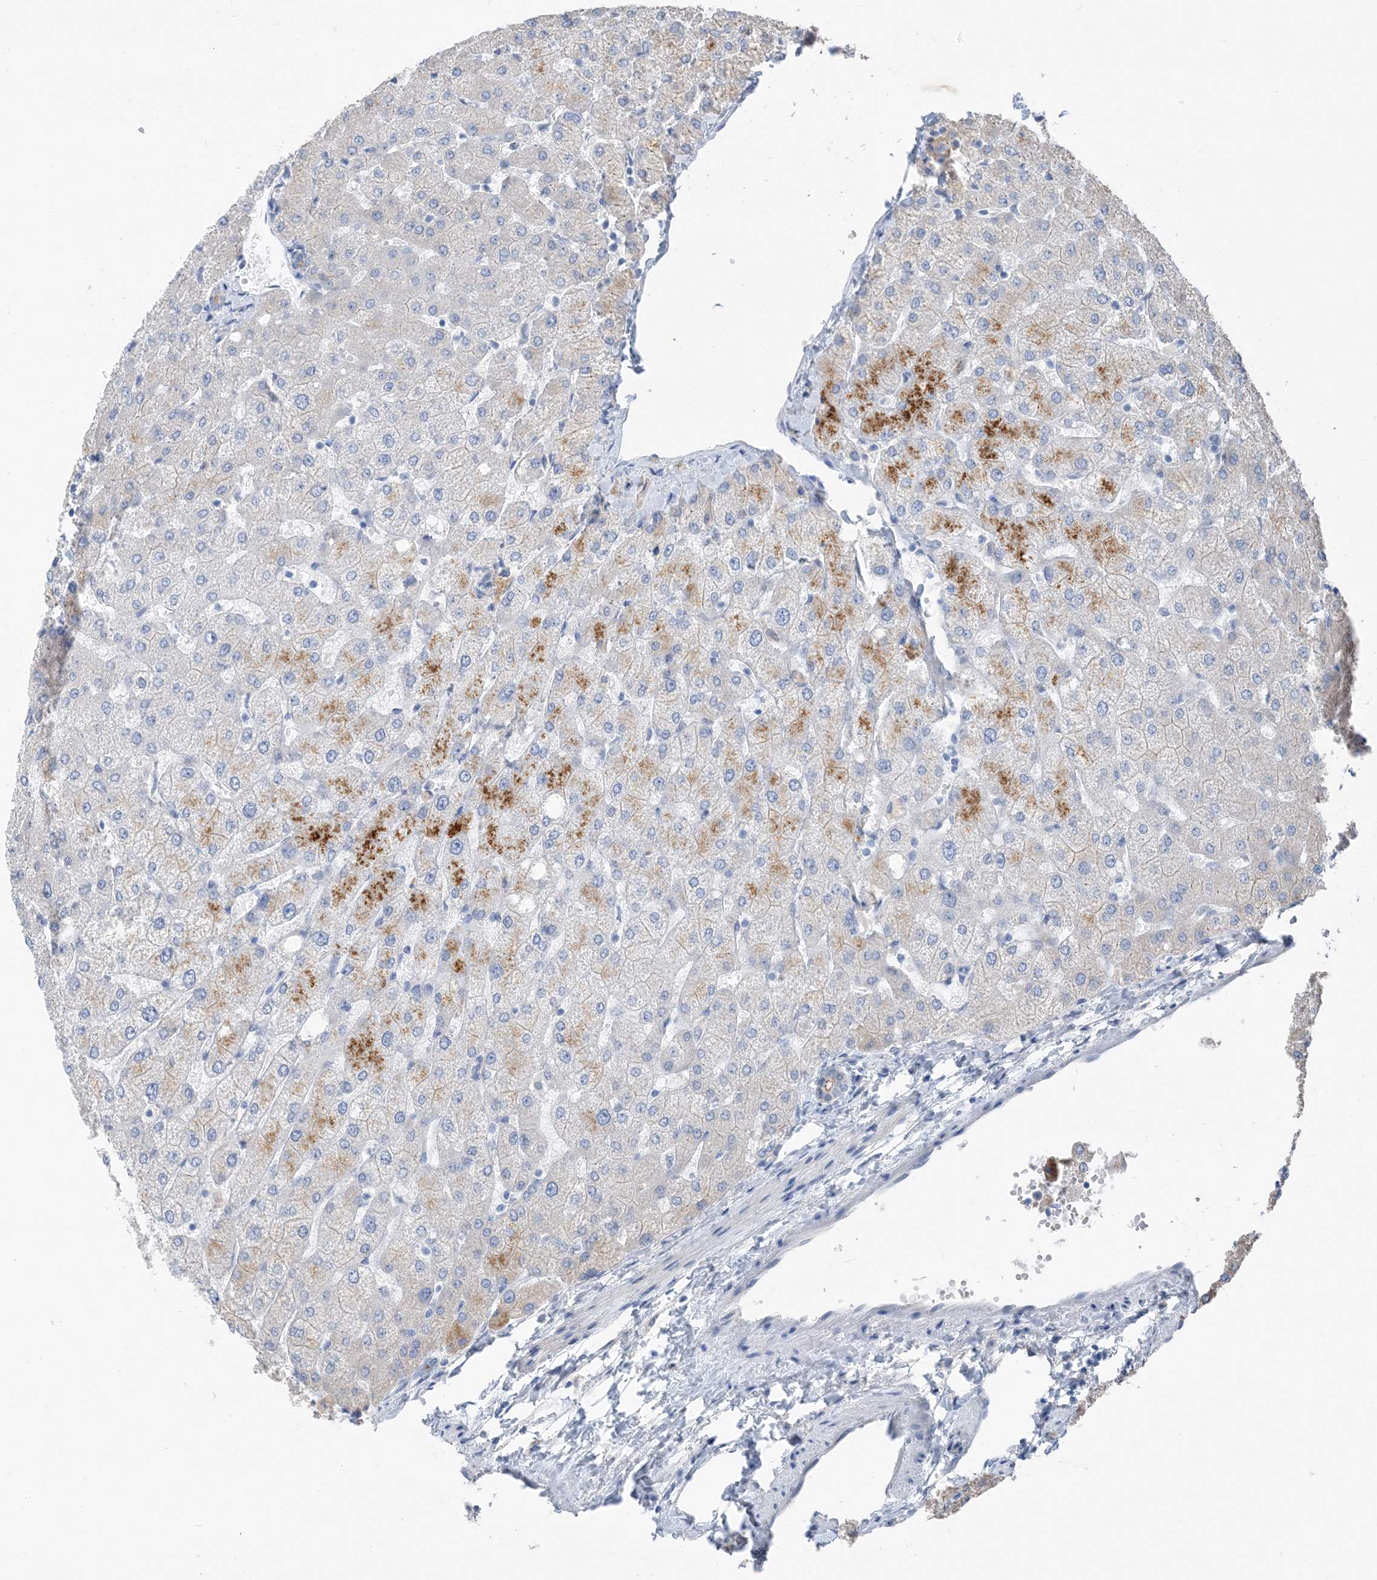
{"staining": {"intensity": "weak", "quantity": "25%-75%", "location": "cytoplasmic/membranous"}, "tissue": "liver", "cell_type": "Cholangiocytes", "image_type": "normal", "snomed": [{"axis": "morphology", "description": "Normal tissue, NOS"}, {"axis": "topography", "description": "Liver"}], "caption": "The immunohistochemical stain shows weak cytoplasmic/membranous positivity in cholangiocytes of unremarkable liver. (DAB IHC with brightfield microscopy, high magnification).", "gene": "NCOA7", "patient": {"sex": "female", "age": 54}}